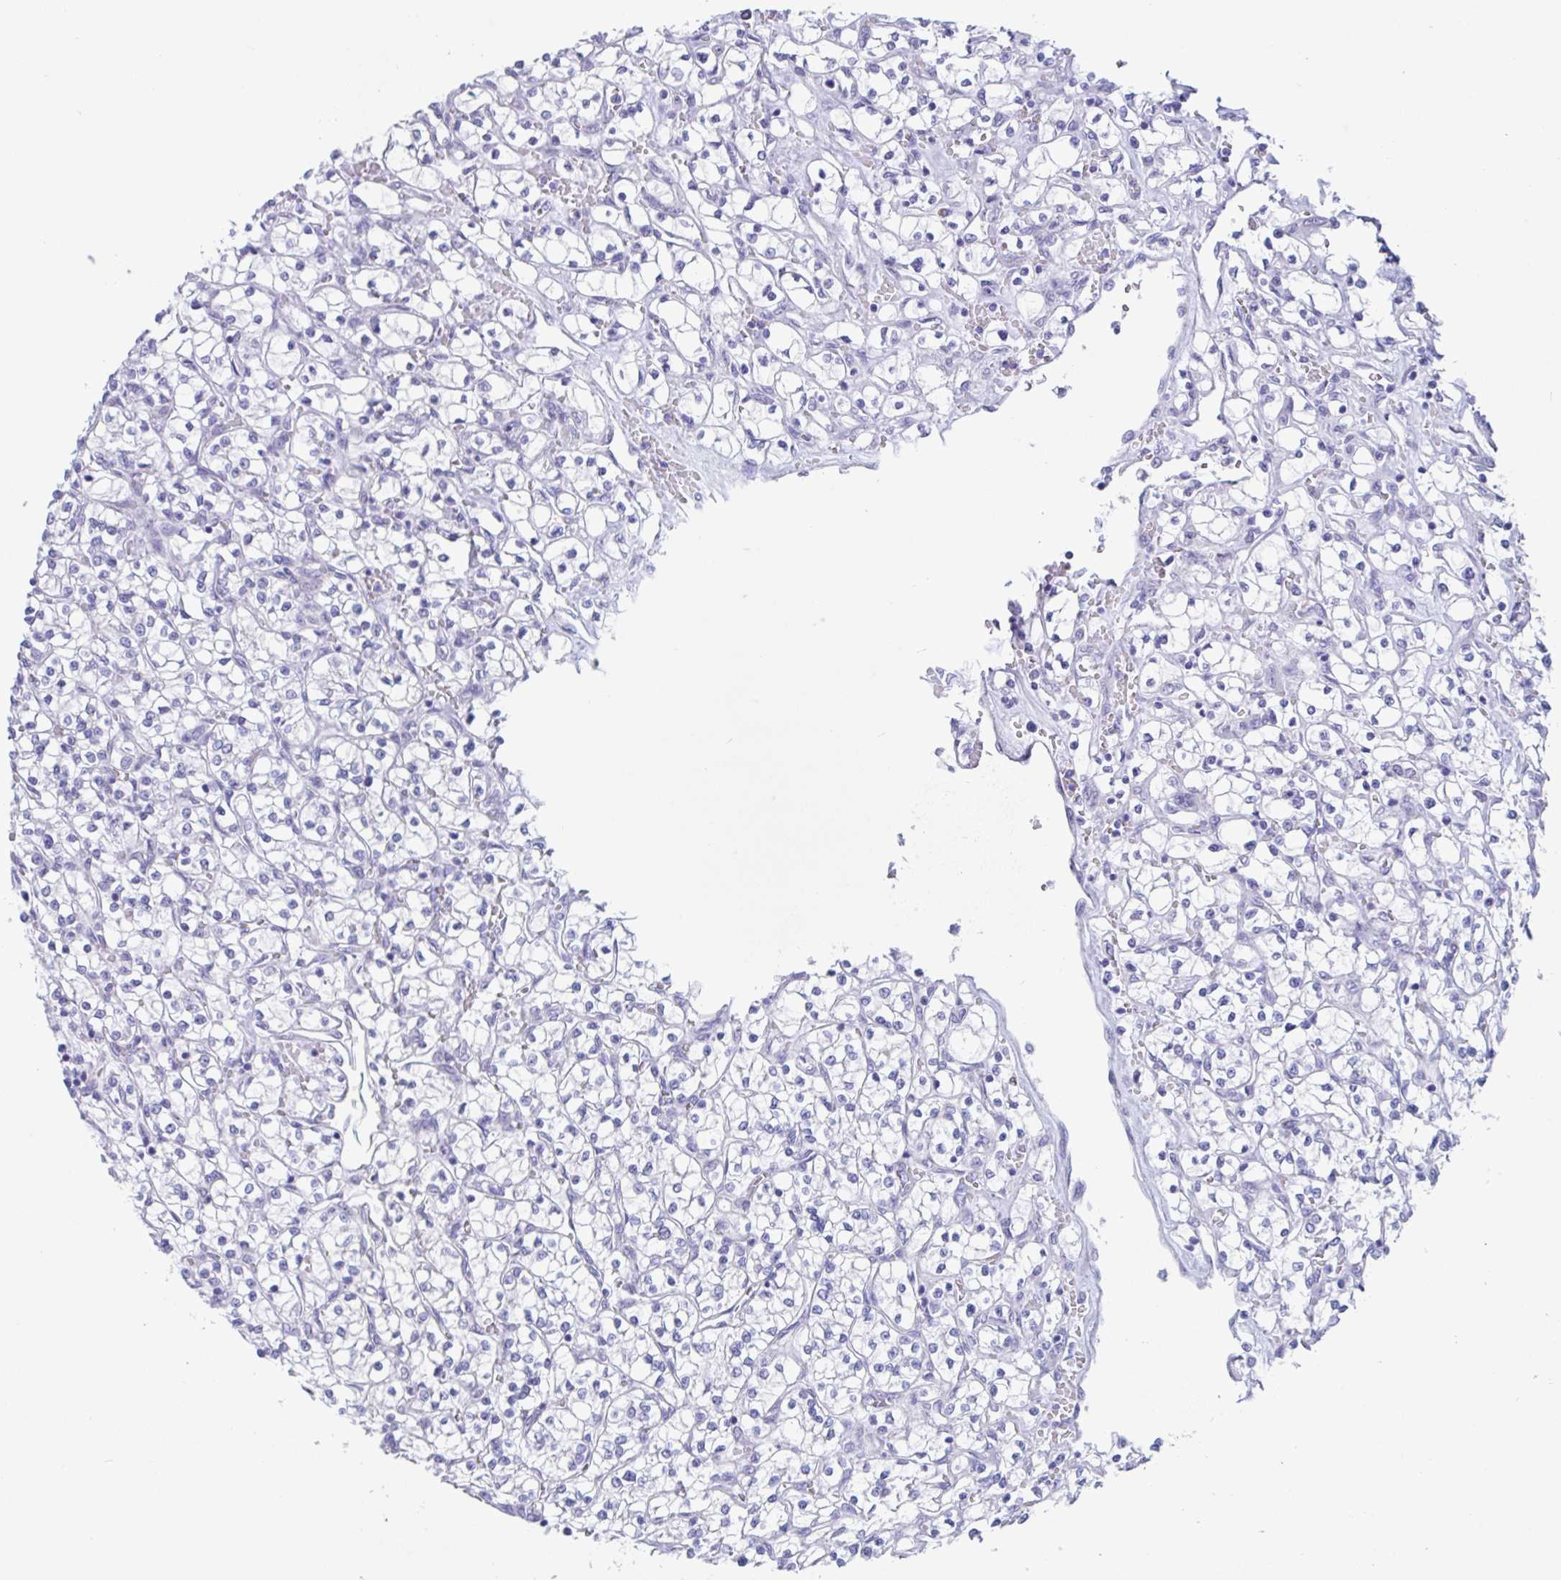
{"staining": {"intensity": "negative", "quantity": "none", "location": "none"}, "tissue": "renal cancer", "cell_type": "Tumor cells", "image_type": "cancer", "snomed": [{"axis": "morphology", "description": "Adenocarcinoma, NOS"}, {"axis": "topography", "description": "Kidney"}], "caption": "A micrograph of human renal cancer is negative for staining in tumor cells. Nuclei are stained in blue.", "gene": "OR6N2", "patient": {"sex": "female", "age": 64}}